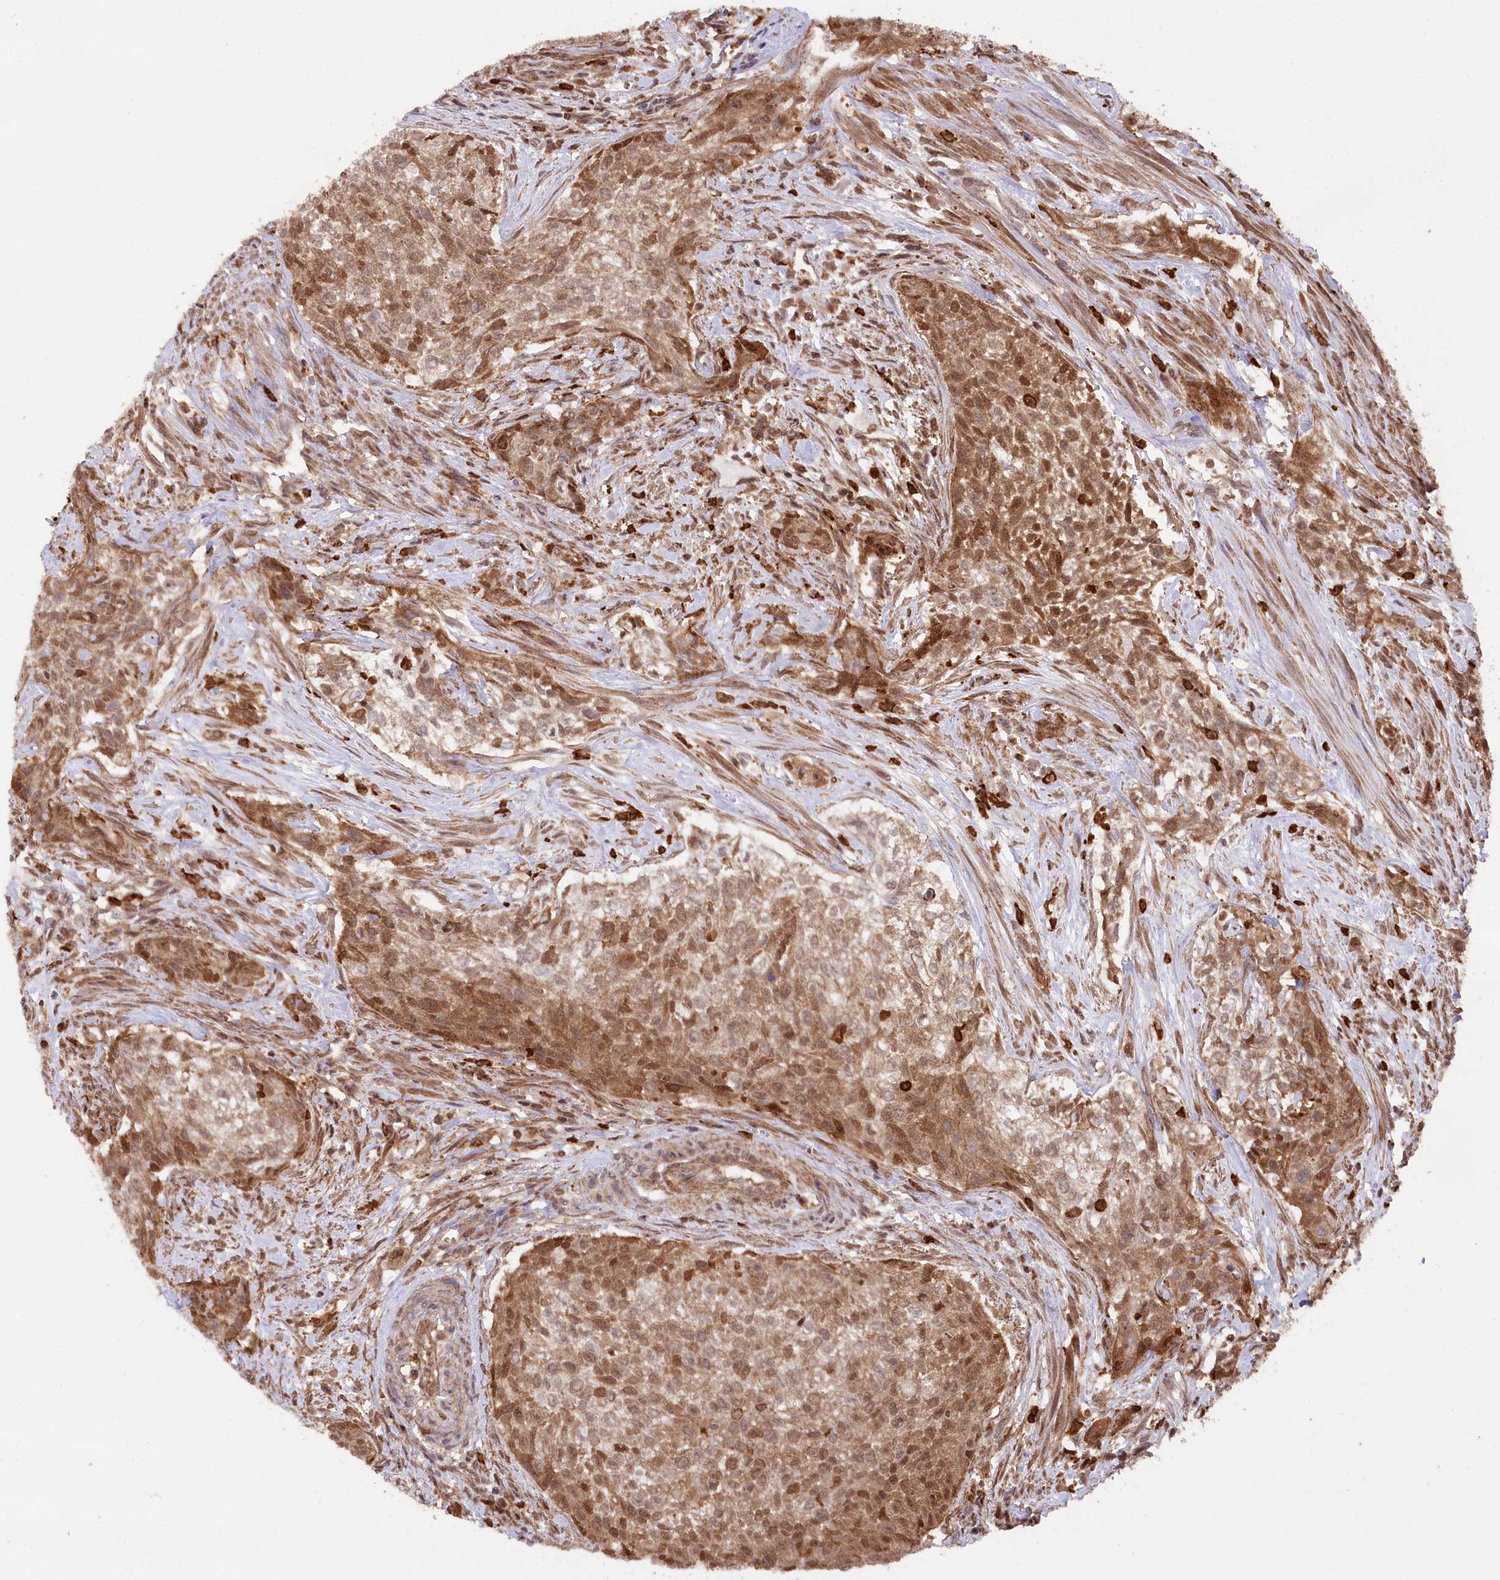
{"staining": {"intensity": "moderate", "quantity": ">75%", "location": "cytoplasmic/membranous,nuclear"}, "tissue": "urothelial cancer", "cell_type": "Tumor cells", "image_type": "cancer", "snomed": [{"axis": "morphology", "description": "Normal tissue, NOS"}, {"axis": "morphology", "description": "Urothelial carcinoma, NOS"}, {"axis": "topography", "description": "Urinary bladder"}, {"axis": "topography", "description": "Peripheral nerve tissue"}], "caption": "This histopathology image exhibits IHC staining of urothelial cancer, with medium moderate cytoplasmic/membranous and nuclear expression in approximately >75% of tumor cells.", "gene": "LSG1", "patient": {"sex": "male", "age": 35}}